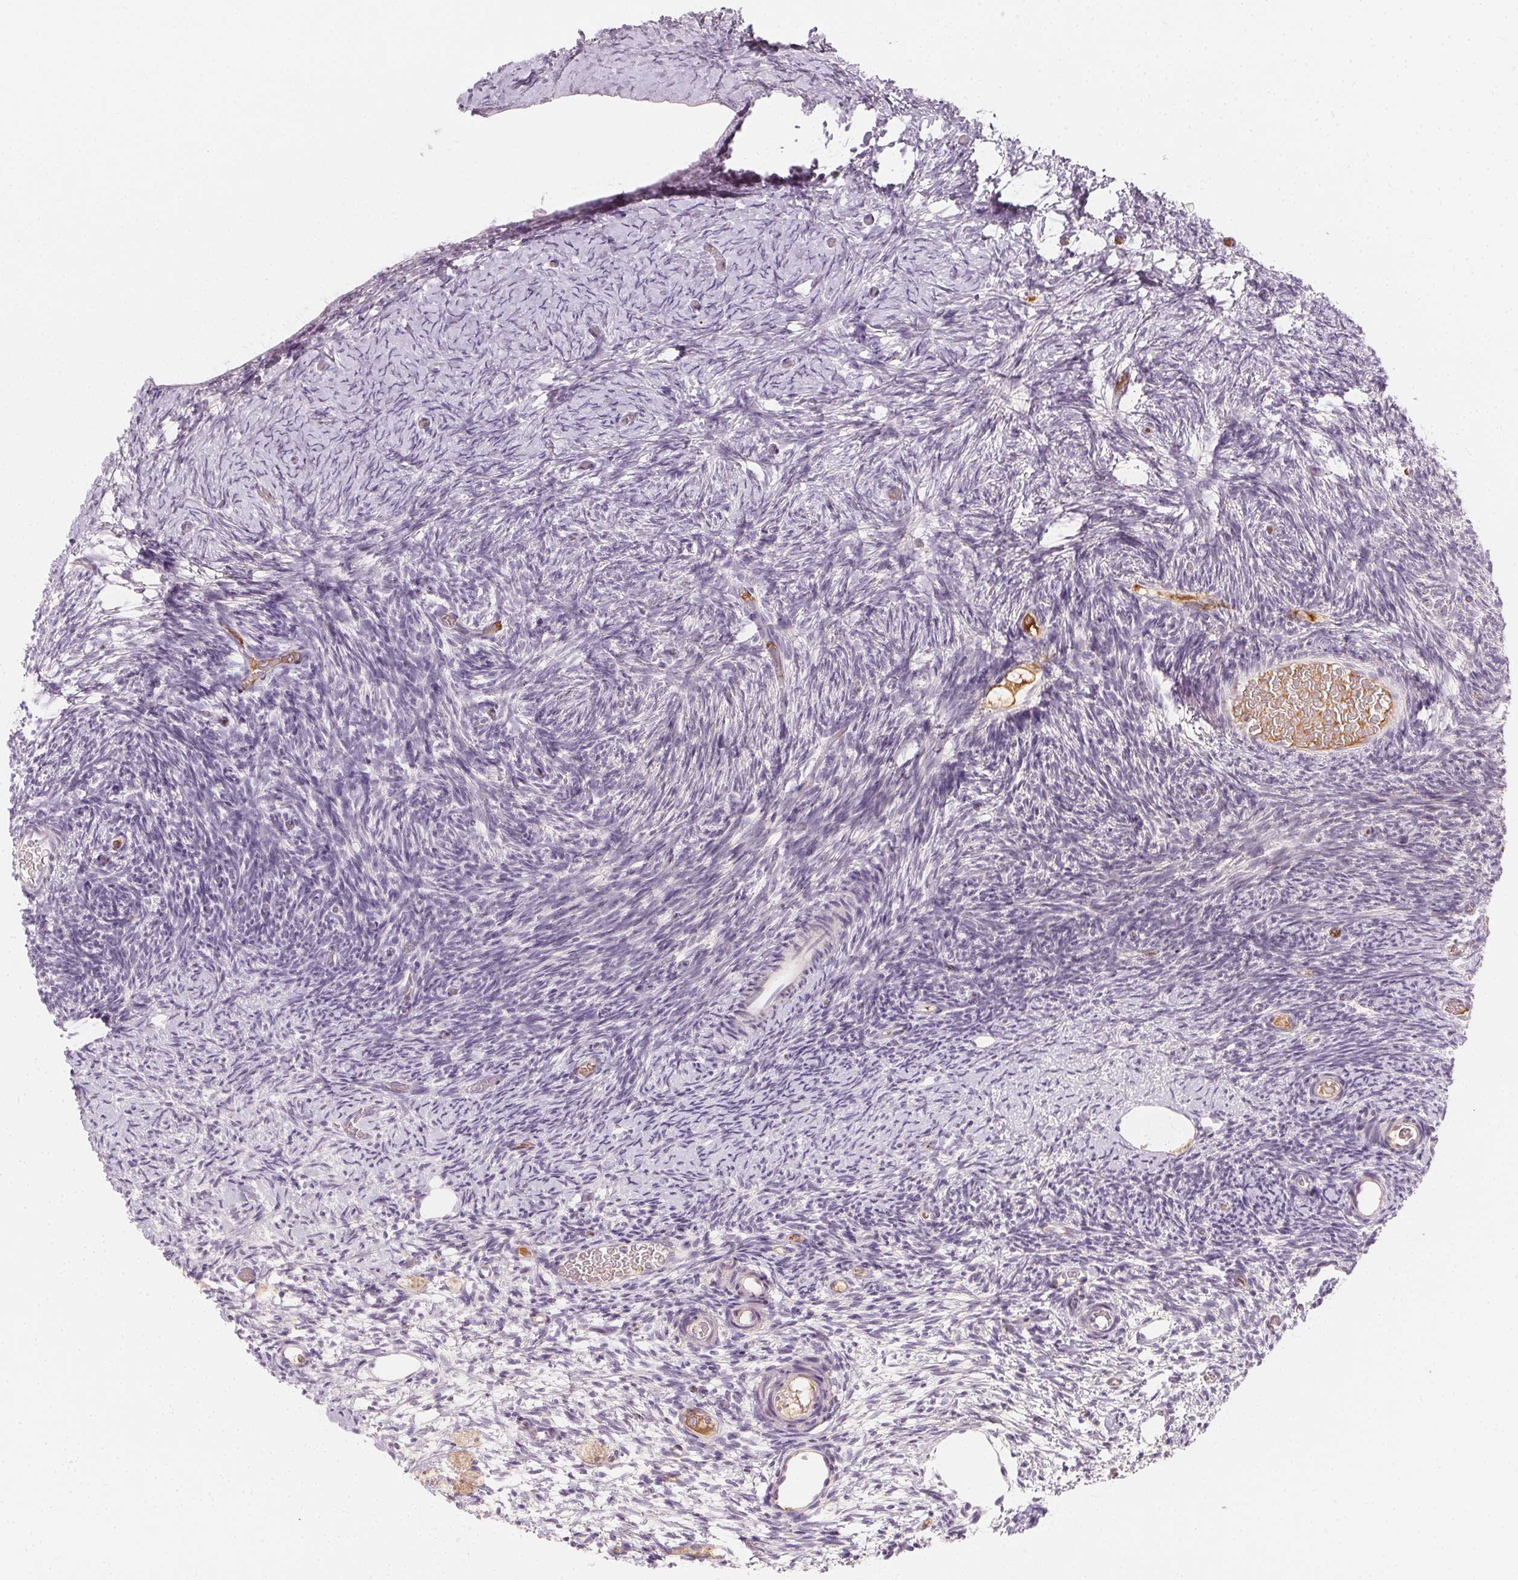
{"staining": {"intensity": "negative", "quantity": "none", "location": "none"}, "tissue": "ovary", "cell_type": "Follicle cells", "image_type": "normal", "snomed": [{"axis": "morphology", "description": "Normal tissue, NOS"}, {"axis": "topography", "description": "Ovary"}], "caption": "A histopathology image of ovary stained for a protein displays no brown staining in follicle cells.", "gene": "AFM", "patient": {"sex": "female", "age": 39}}